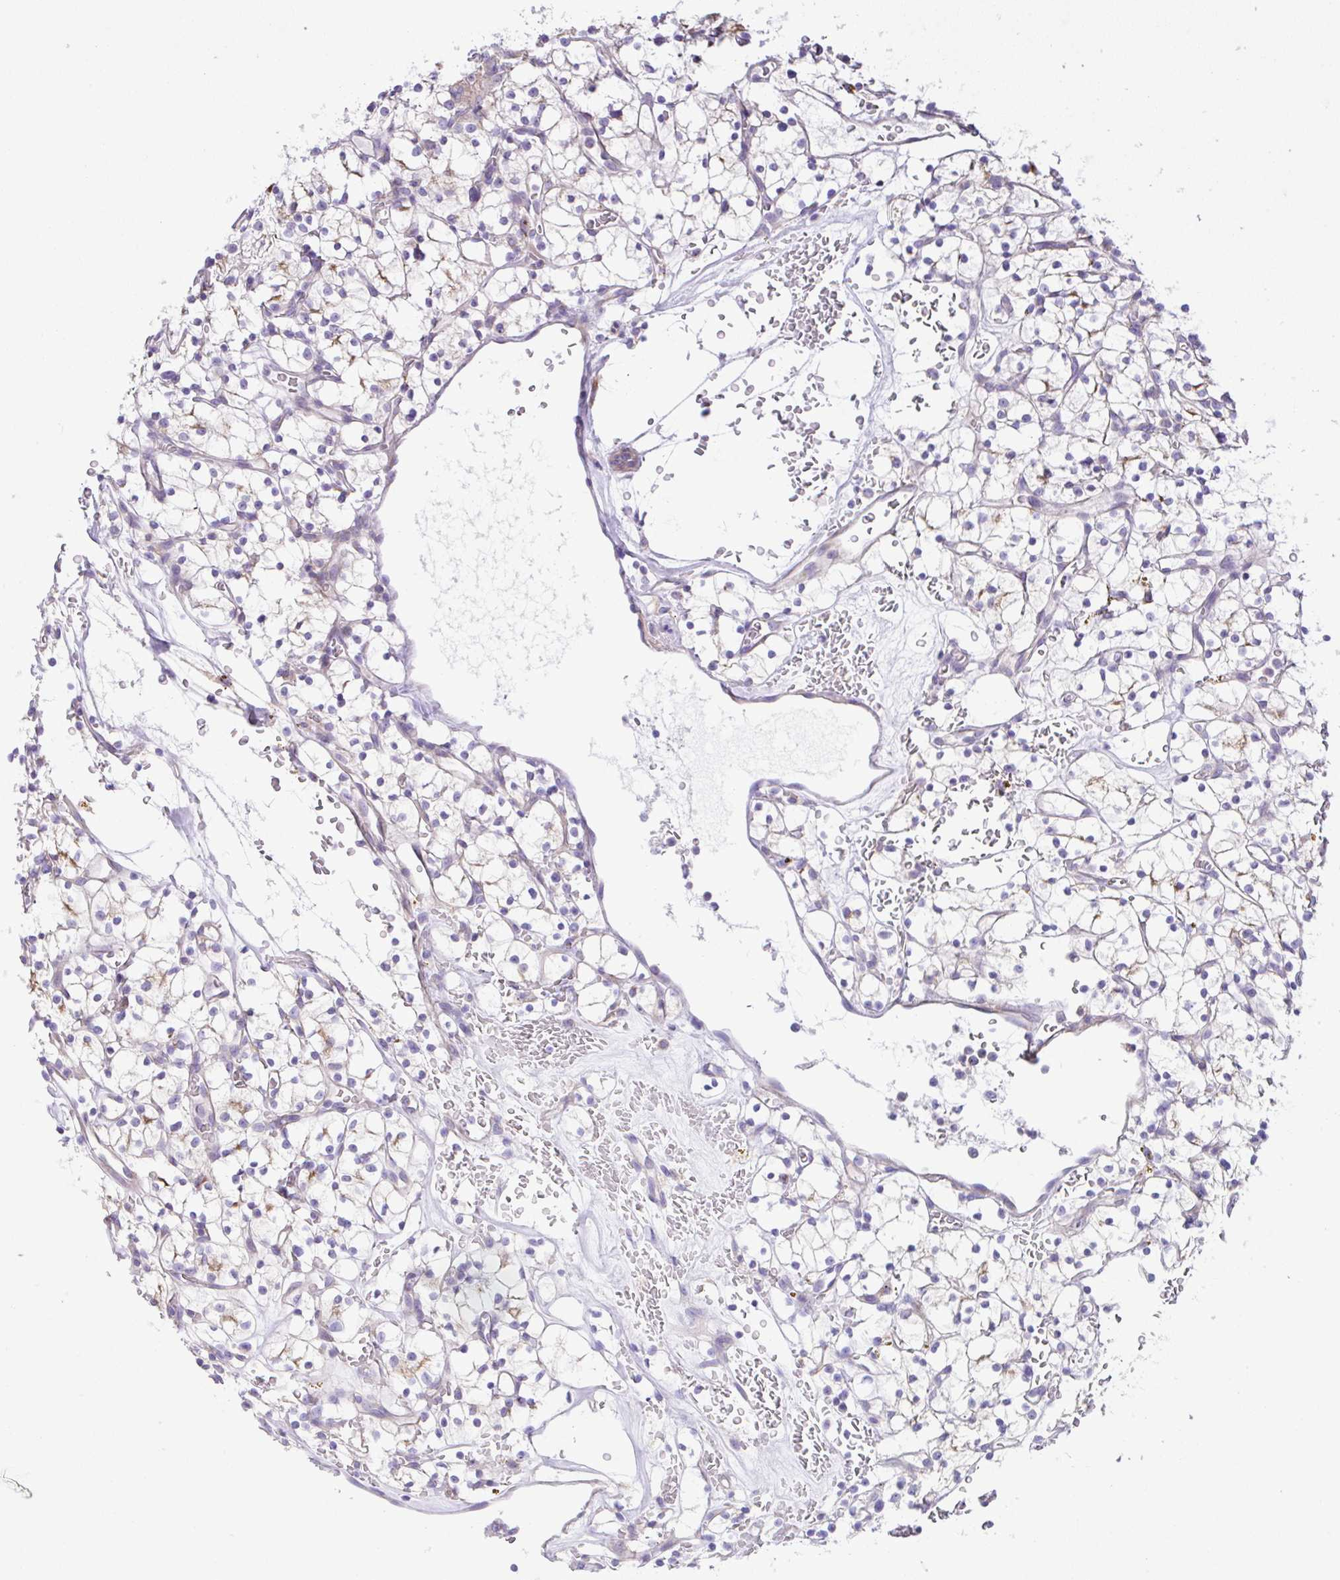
{"staining": {"intensity": "weak", "quantity": "25%-75%", "location": "cytoplasmic/membranous"}, "tissue": "renal cancer", "cell_type": "Tumor cells", "image_type": "cancer", "snomed": [{"axis": "morphology", "description": "Adenocarcinoma, NOS"}, {"axis": "topography", "description": "Kidney"}], "caption": "About 25%-75% of tumor cells in human renal cancer (adenocarcinoma) exhibit weak cytoplasmic/membranous protein positivity as visualized by brown immunohistochemical staining.", "gene": "OR4P4", "patient": {"sex": "female", "age": 64}}